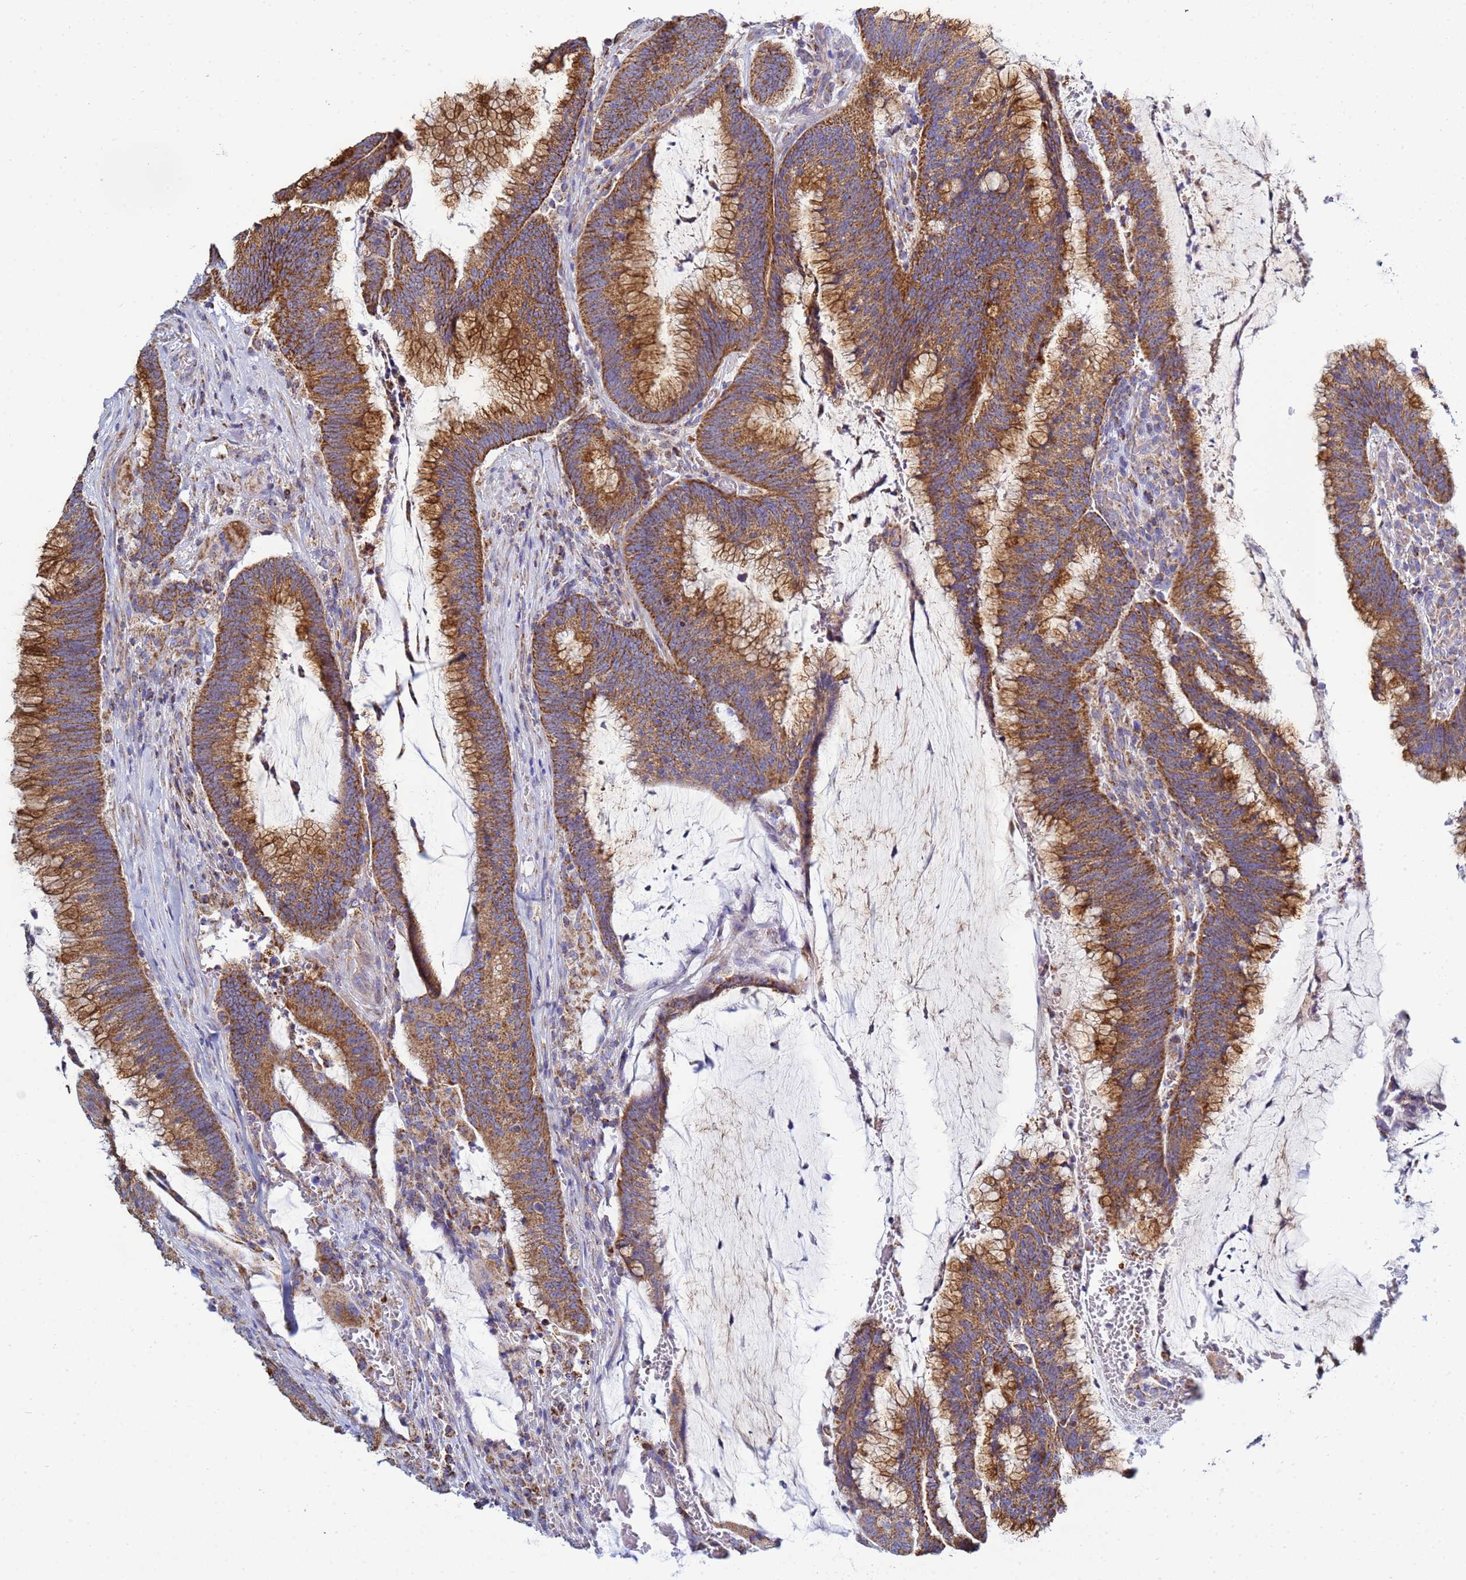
{"staining": {"intensity": "strong", "quantity": ">75%", "location": "cytoplasmic/membranous"}, "tissue": "colorectal cancer", "cell_type": "Tumor cells", "image_type": "cancer", "snomed": [{"axis": "morphology", "description": "Adenocarcinoma, NOS"}, {"axis": "topography", "description": "Rectum"}], "caption": "Immunohistochemical staining of adenocarcinoma (colorectal) shows high levels of strong cytoplasmic/membranous protein staining in about >75% of tumor cells.", "gene": "COQ4", "patient": {"sex": "female", "age": 77}}